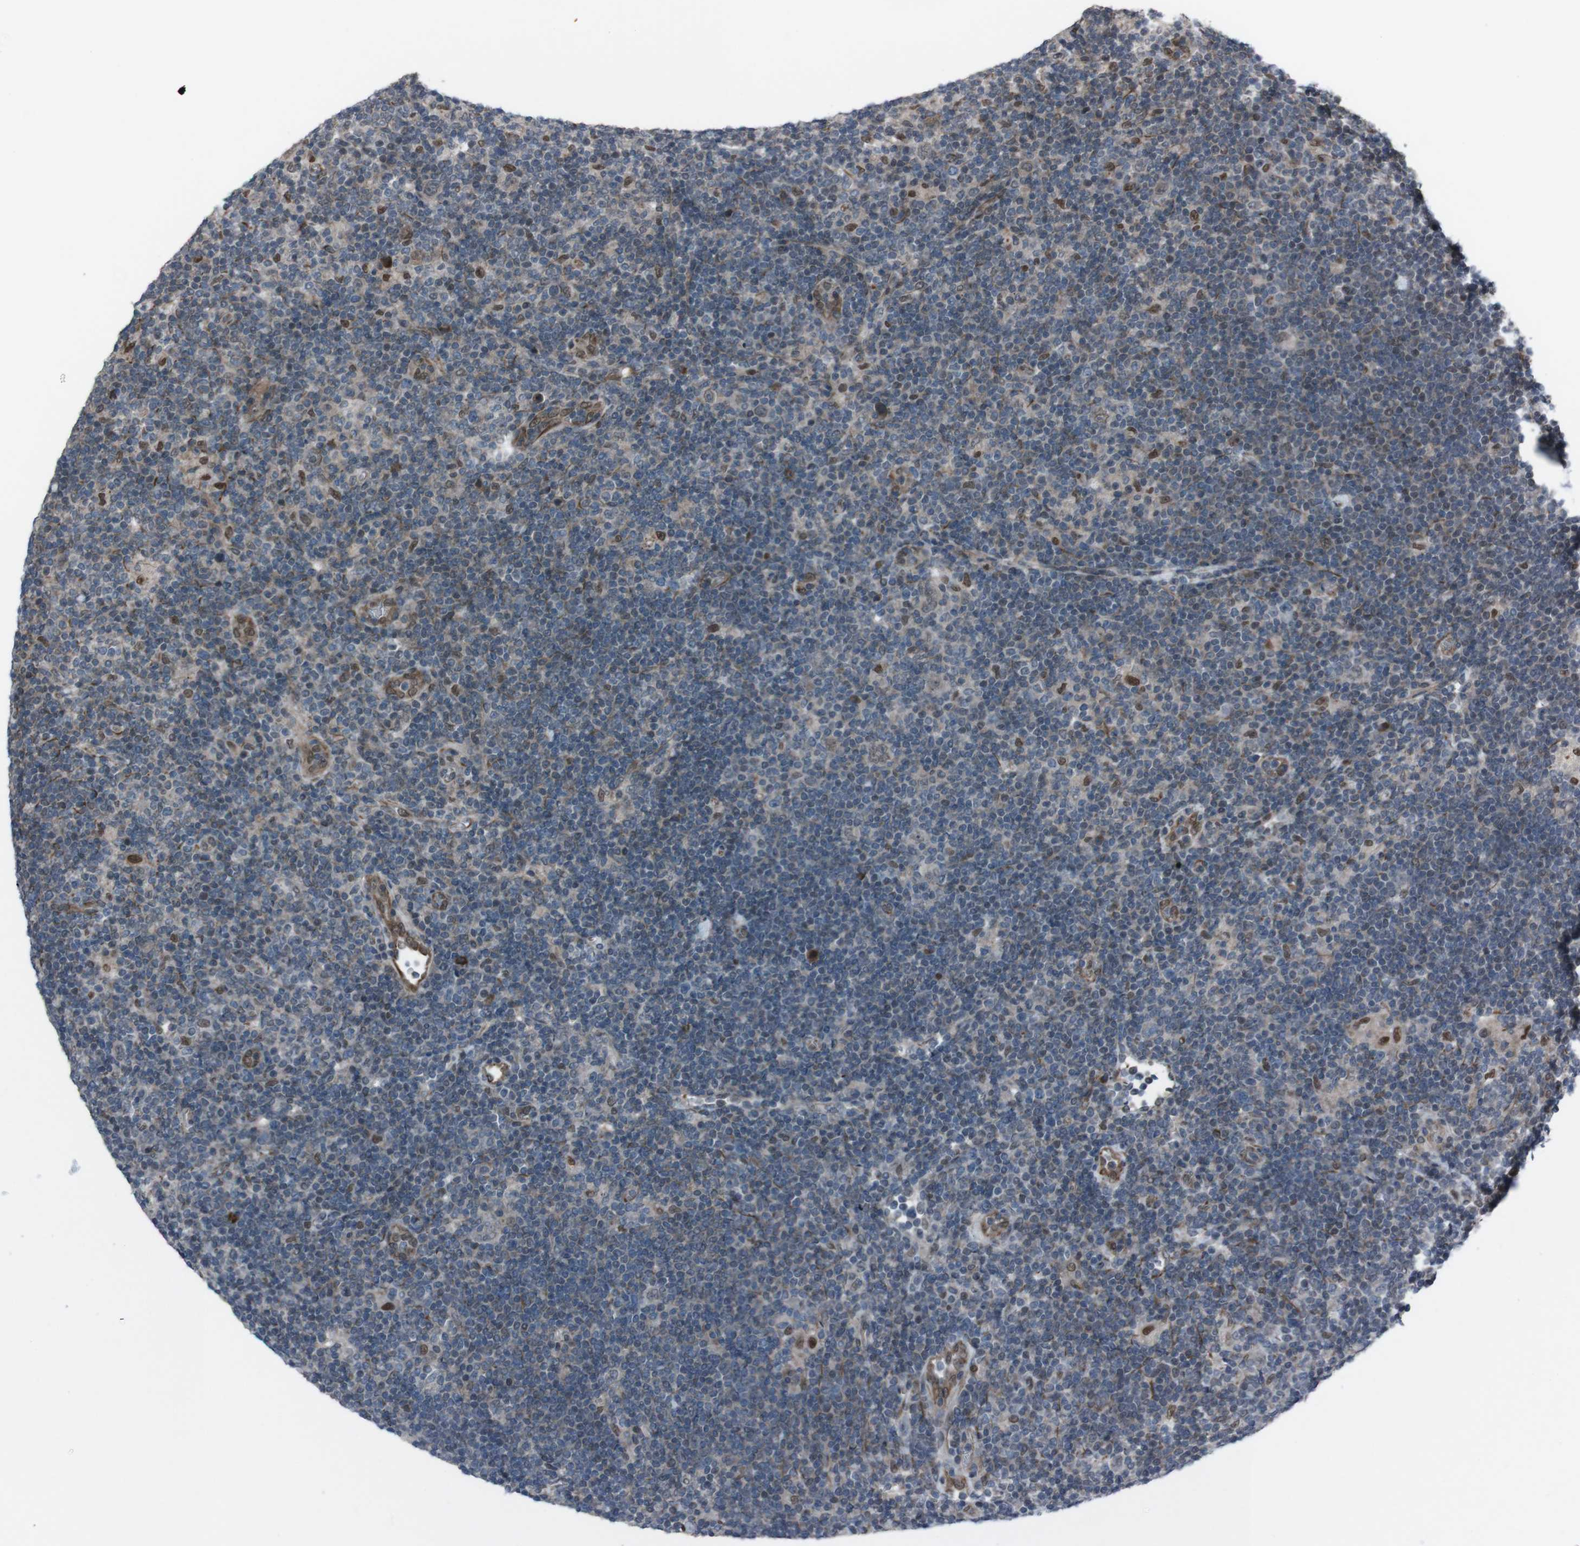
{"staining": {"intensity": "weak", "quantity": "25%-75%", "location": "nuclear"}, "tissue": "lymphoma", "cell_type": "Tumor cells", "image_type": "cancer", "snomed": [{"axis": "morphology", "description": "Hodgkin's disease, NOS"}, {"axis": "topography", "description": "Lymph node"}], "caption": "This image displays Hodgkin's disease stained with immunohistochemistry to label a protein in brown. The nuclear of tumor cells show weak positivity for the protein. Nuclei are counter-stained blue.", "gene": "SS18L1", "patient": {"sex": "female", "age": 57}}